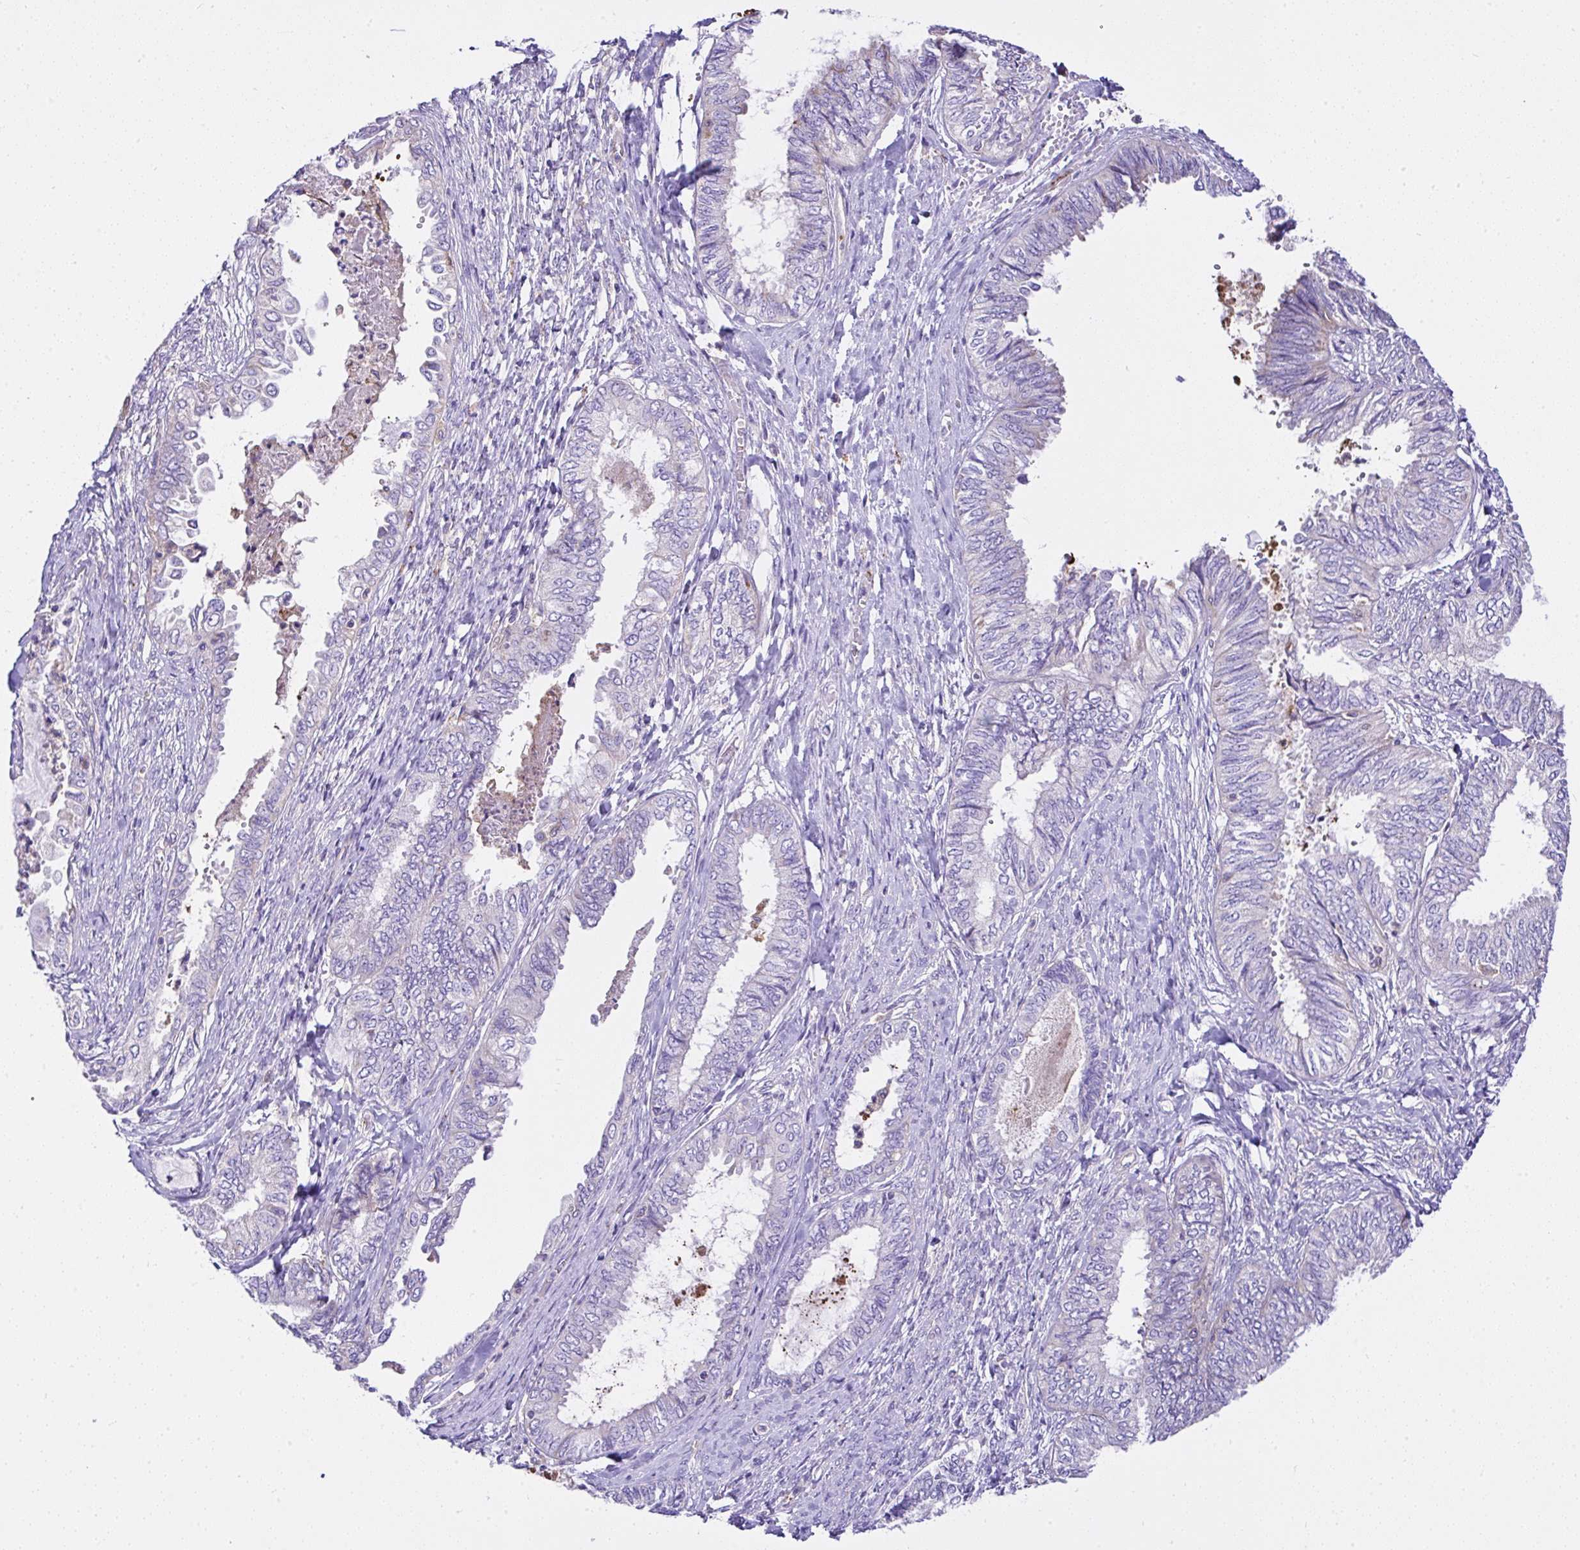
{"staining": {"intensity": "negative", "quantity": "none", "location": "none"}, "tissue": "ovarian cancer", "cell_type": "Tumor cells", "image_type": "cancer", "snomed": [{"axis": "morphology", "description": "Carcinoma, endometroid"}, {"axis": "topography", "description": "Ovary"}], "caption": "High magnification brightfield microscopy of ovarian cancer (endometroid carcinoma) stained with DAB (3,3'-diaminobenzidine) (brown) and counterstained with hematoxylin (blue): tumor cells show no significant expression. (DAB IHC visualized using brightfield microscopy, high magnification).", "gene": "CCDC142", "patient": {"sex": "female", "age": 70}}